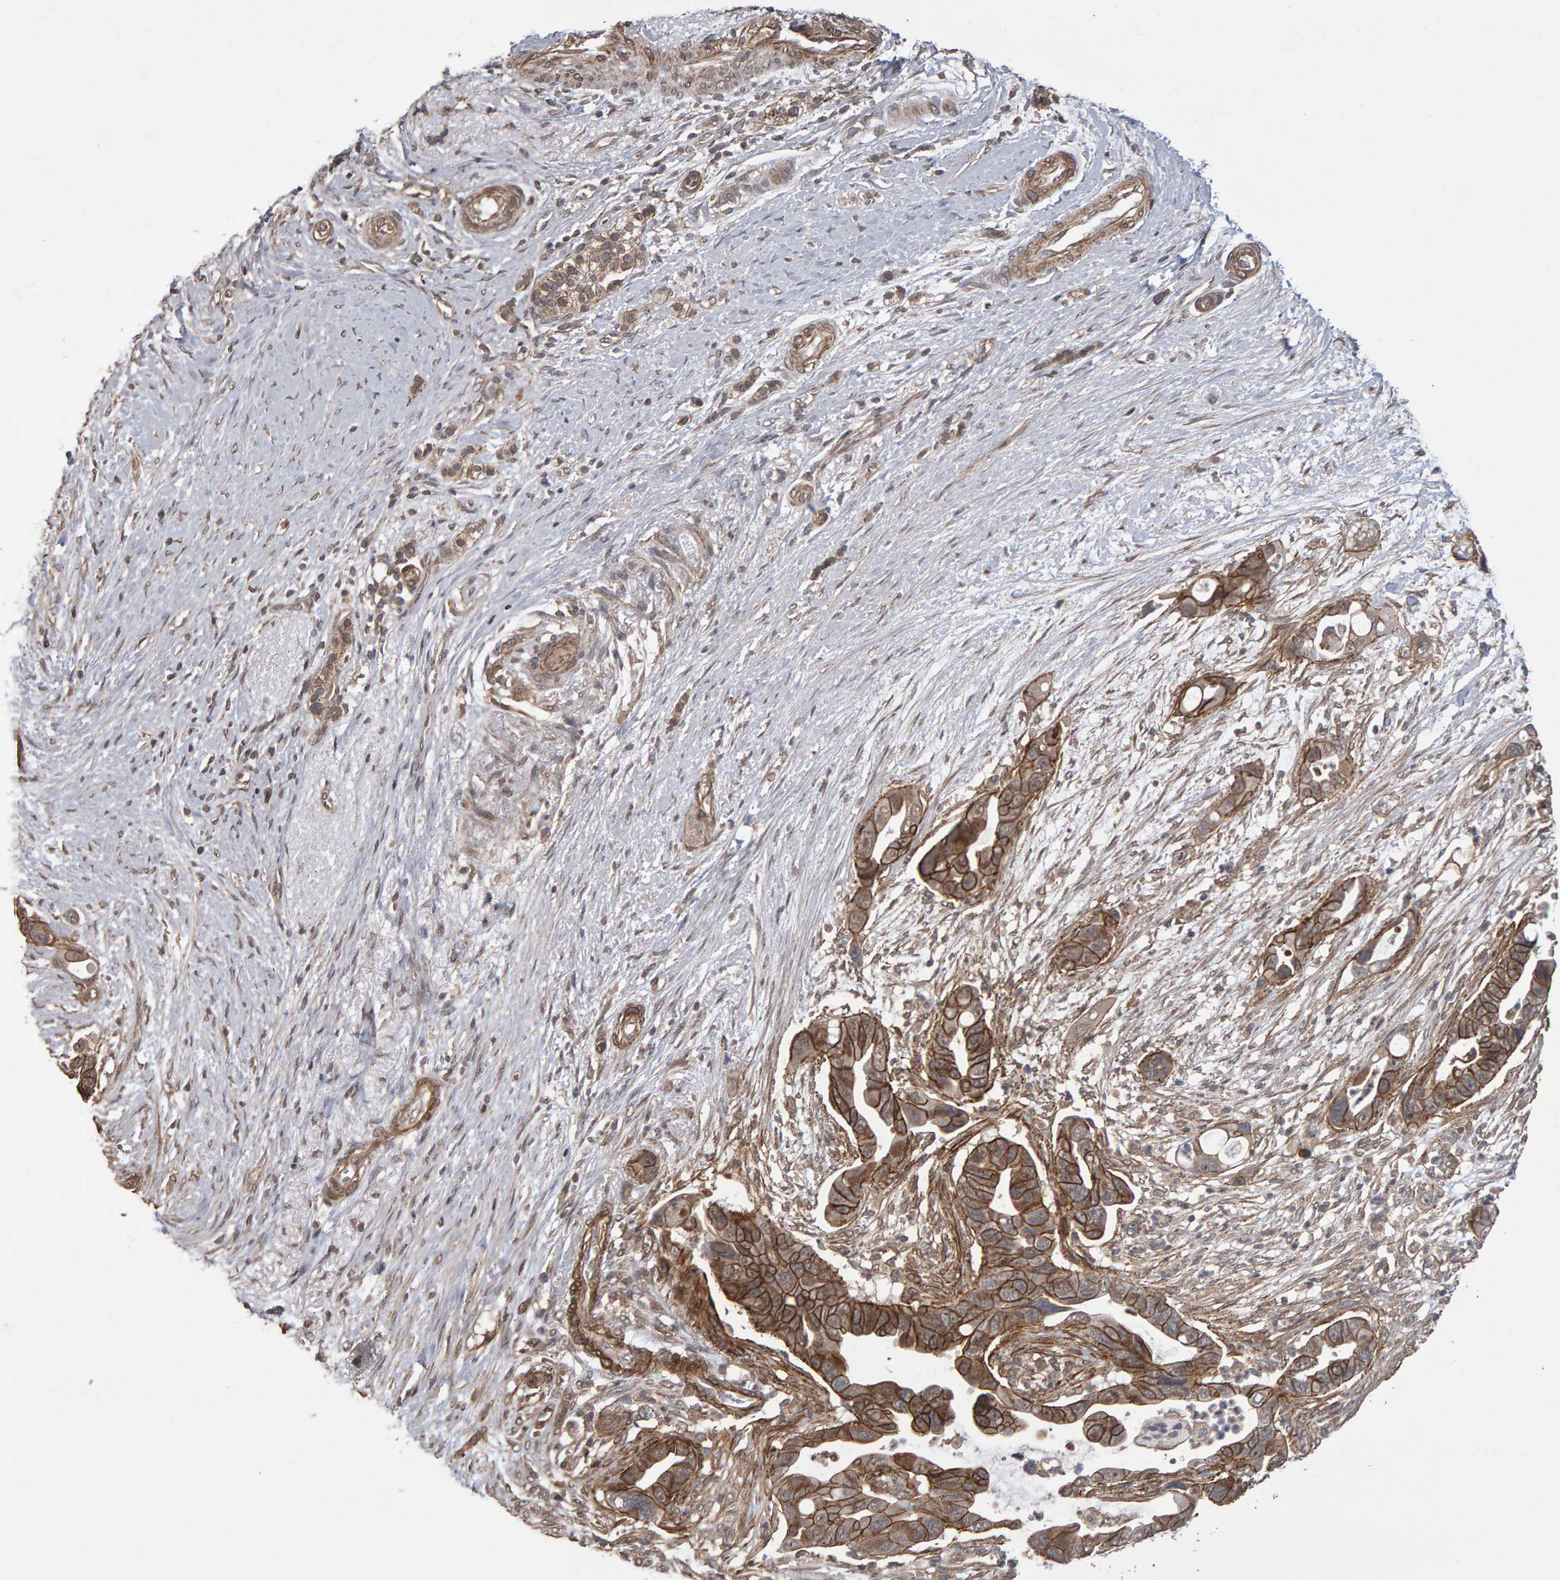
{"staining": {"intensity": "strong", "quantity": ">75%", "location": "cytoplasmic/membranous"}, "tissue": "pancreatic cancer", "cell_type": "Tumor cells", "image_type": "cancer", "snomed": [{"axis": "morphology", "description": "Adenocarcinoma, NOS"}, {"axis": "topography", "description": "Pancreas"}], "caption": "Protein staining demonstrates strong cytoplasmic/membranous staining in approximately >75% of tumor cells in pancreatic cancer. The staining was performed using DAB to visualize the protein expression in brown, while the nuclei were stained in blue with hematoxylin (Magnification: 20x).", "gene": "SCRIB", "patient": {"sex": "female", "age": 72}}